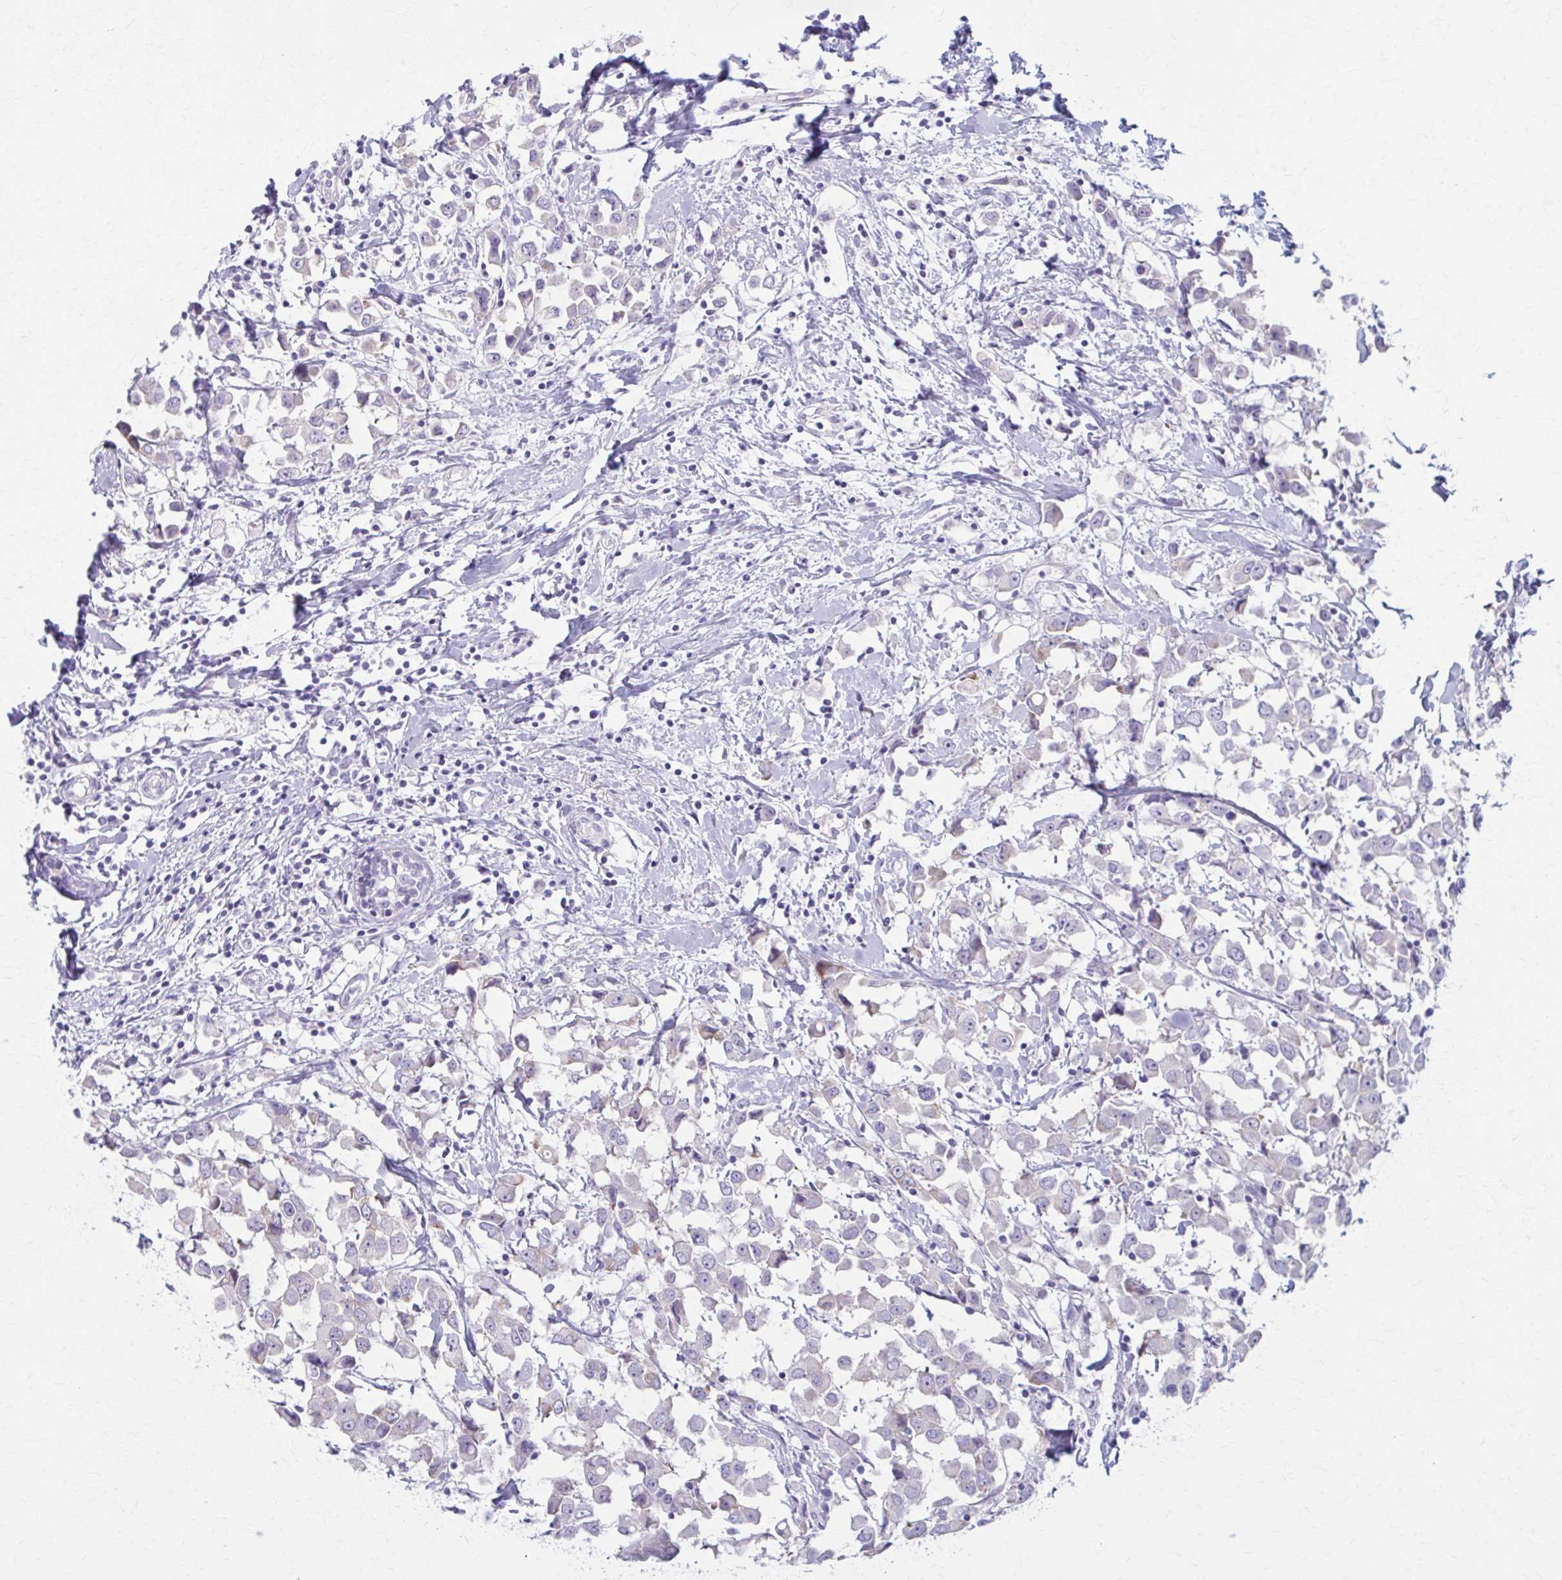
{"staining": {"intensity": "negative", "quantity": "none", "location": "none"}, "tissue": "breast cancer", "cell_type": "Tumor cells", "image_type": "cancer", "snomed": [{"axis": "morphology", "description": "Duct carcinoma"}, {"axis": "topography", "description": "Breast"}], "caption": "Tumor cells show no significant protein staining in breast cancer (infiltrating ductal carcinoma).", "gene": "PRKRA", "patient": {"sex": "female", "age": 61}}